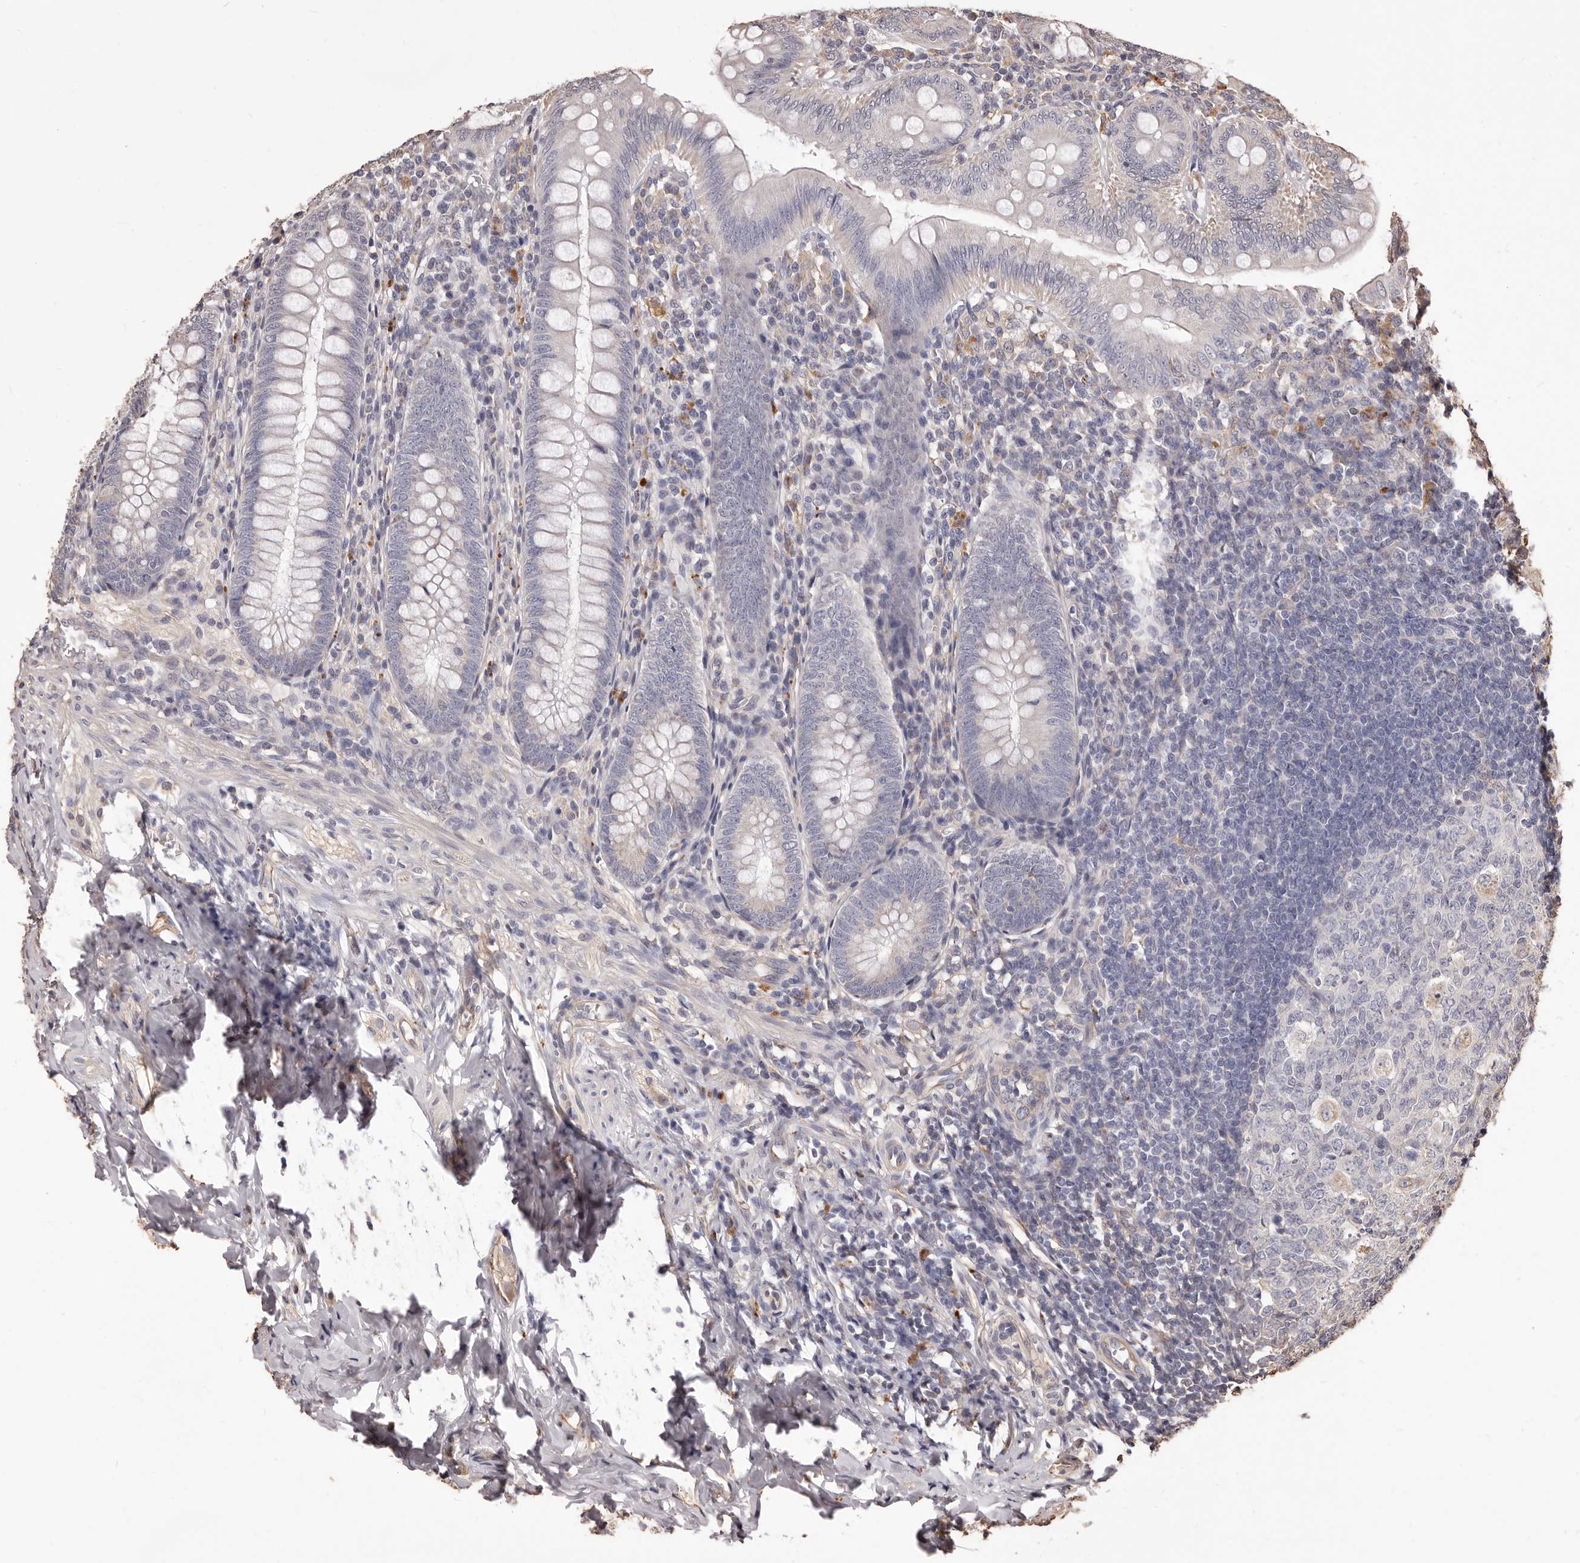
{"staining": {"intensity": "weak", "quantity": "<25%", "location": "cytoplasmic/membranous"}, "tissue": "appendix", "cell_type": "Glandular cells", "image_type": "normal", "snomed": [{"axis": "morphology", "description": "Normal tissue, NOS"}, {"axis": "topography", "description": "Appendix"}], "caption": "Immunohistochemical staining of normal appendix demonstrates no significant staining in glandular cells.", "gene": "ALPK1", "patient": {"sex": "male", "age": 14}}